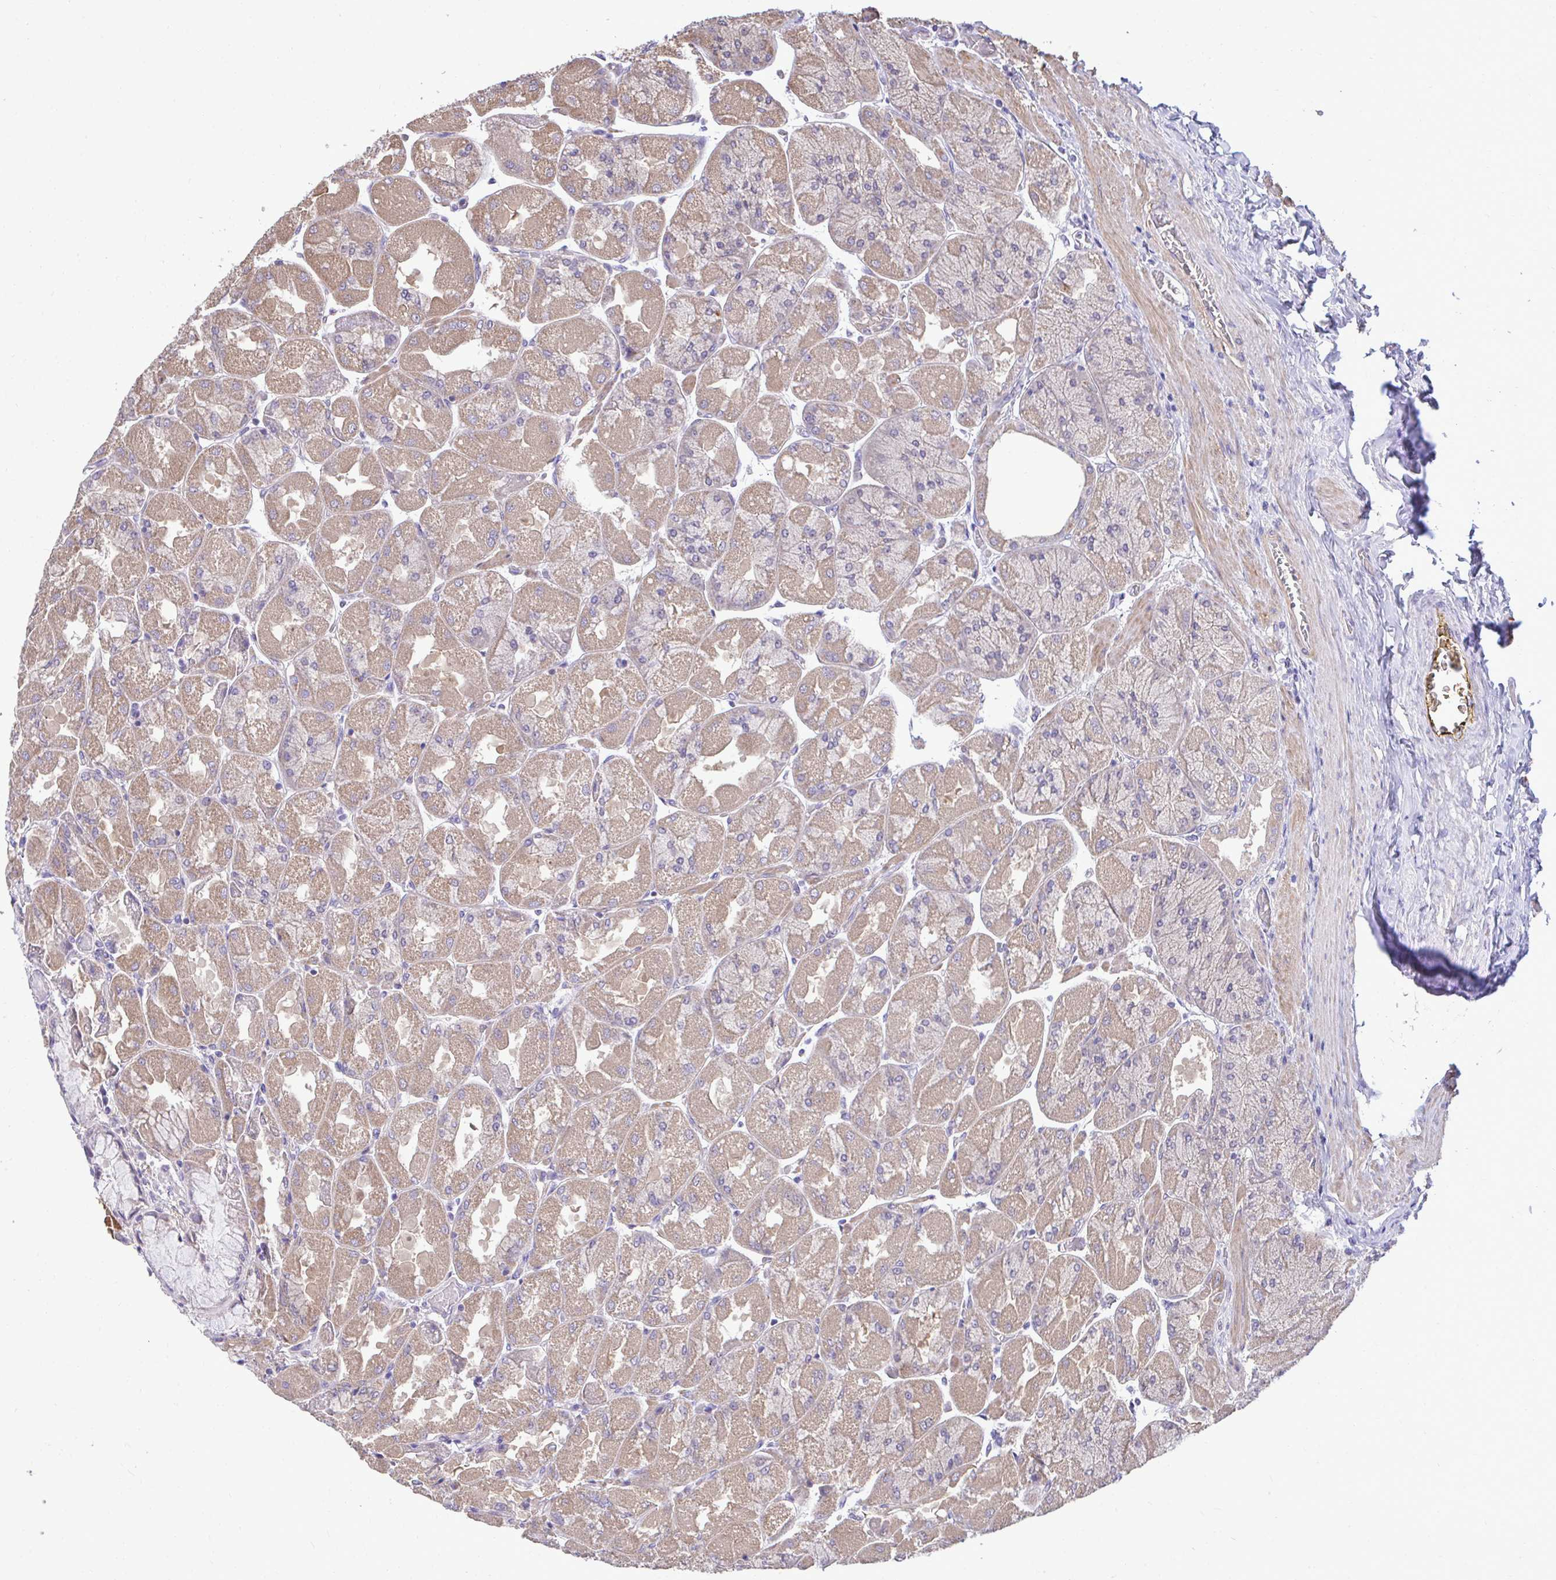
{"staining": {"intensity": "moderate", "quantity": ">75%", "location": "cytoplasmic/membranous"}, "tissue": "stomach", "cell_type": "Glandular cells", "image_type": "normal", "snomed": [{"axis": "morphology", "description": "Normal tissue, NOS"}, {"axis": "topography", "description": "Stomach"}], "caption": "This is an image of immunohistochemistry (IHC) staining of benign stomach, which shows moderate positivity in the cytoplasmic/membranous of glandular cells.", "gene": "ENSG00000269547", "patient": {"sex": "female", "age": 61}}